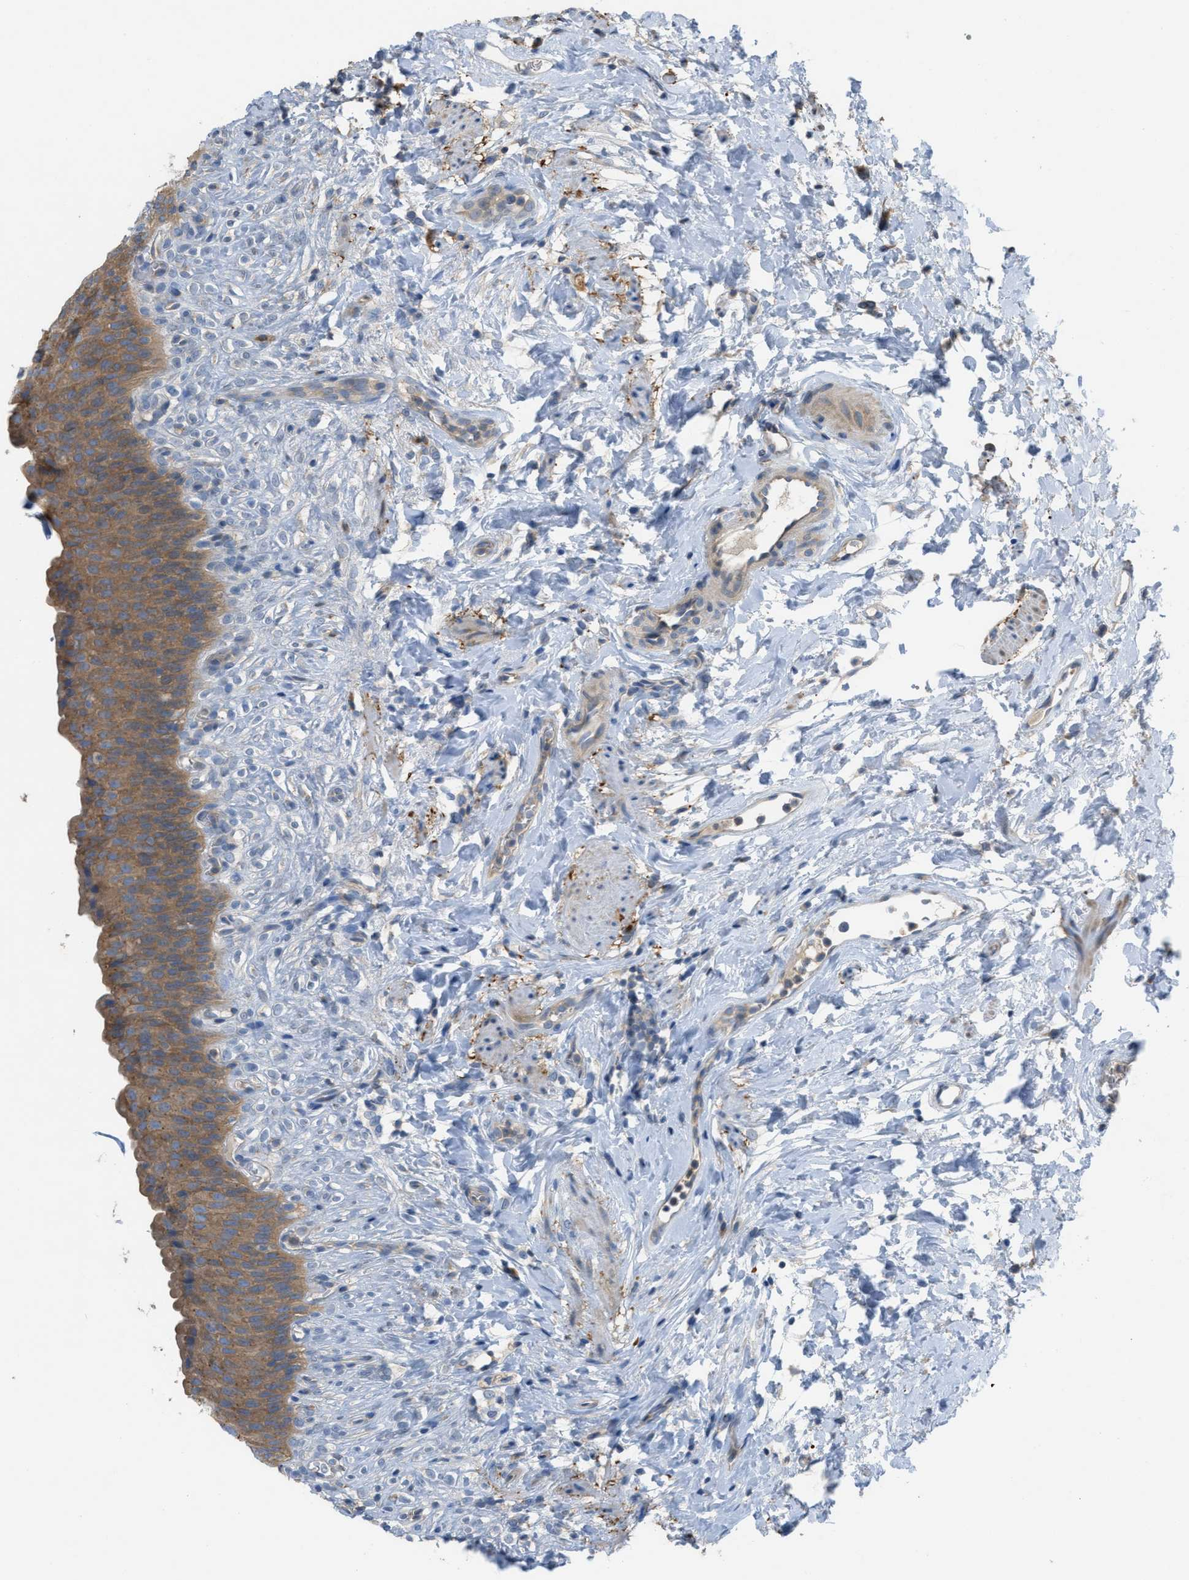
{"staining": {"intensity": "moderate", "quantity": ">75%", "location": "cytoplasmic/membranous"}, "tissue": "urinary bladder", "cell_type": "Urothelial cells", "image_type": "normal", "snomed": [{"axis": "morphology", "description": "Normal tissue, NOS"}, {"axis": "topography", "description": "Urinary bladder"}], "caption": "Immunohistochemical staining of unremarkable urinary bladder shows >75% levels of moderate cytoplasmic/membranous protein positivity in about >75% of urothelial cells.", "gene": "UBA5", "patient": {"sex": "female", "age": 79}}